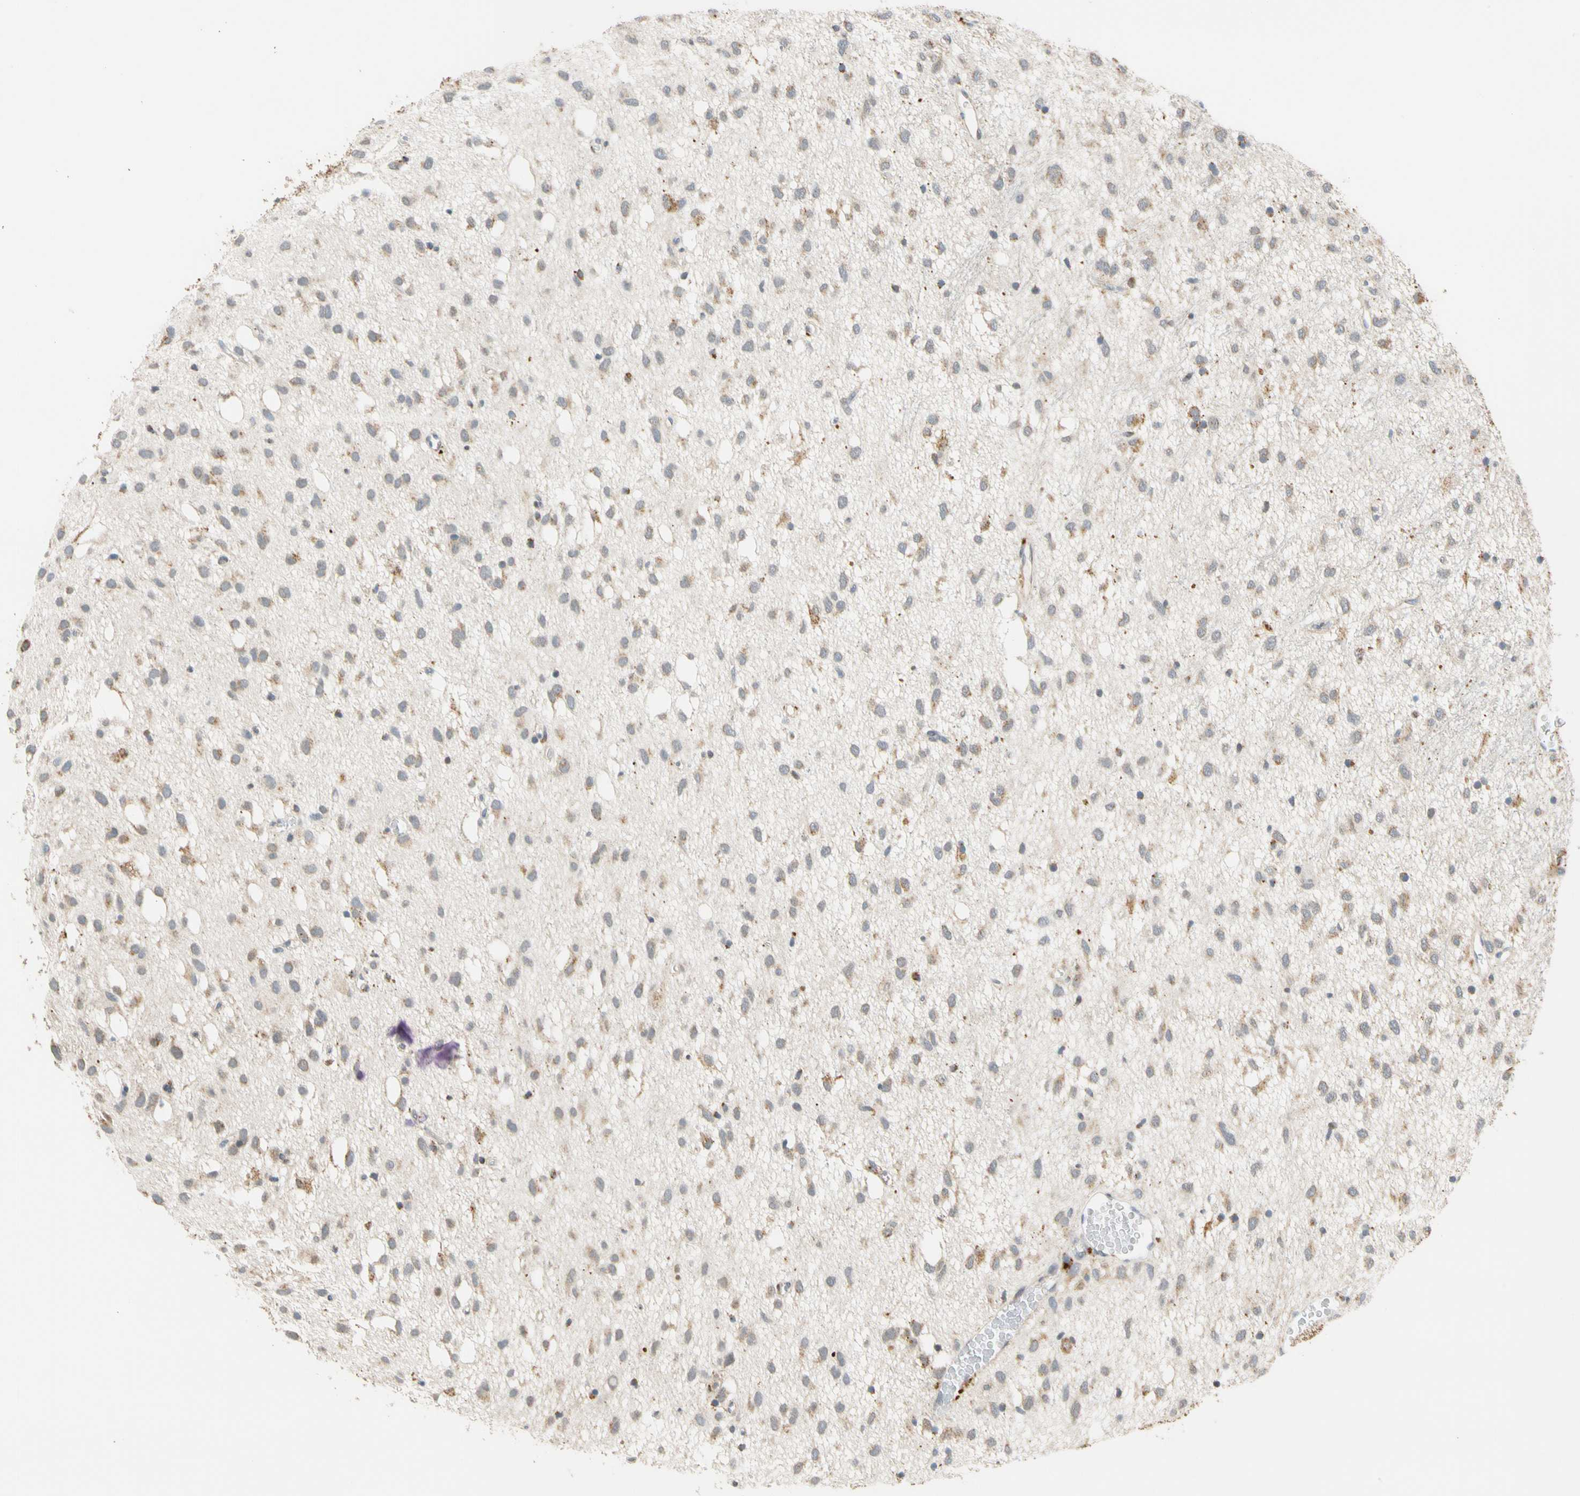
{"staining": {"intensity": "weak", "quantity": ">75%", "location": "cytoplasmic/membranous"}, "tissue": "glioma", "cell_type": "Tumor cells", "image_type": "cancer", "snomed": [{"axis": "morphology", "description": "Glioma, malignant, Low grade"}, {"axis": "topography", "description": "Brain"}], "caption": "A low amount of weak cytoplasmic/membranous positivity is appreciated in about >75% of tumor cells in glioma tissue.", "gene": "SFXN3", "patient": {"sex": "male", "age": 77}}